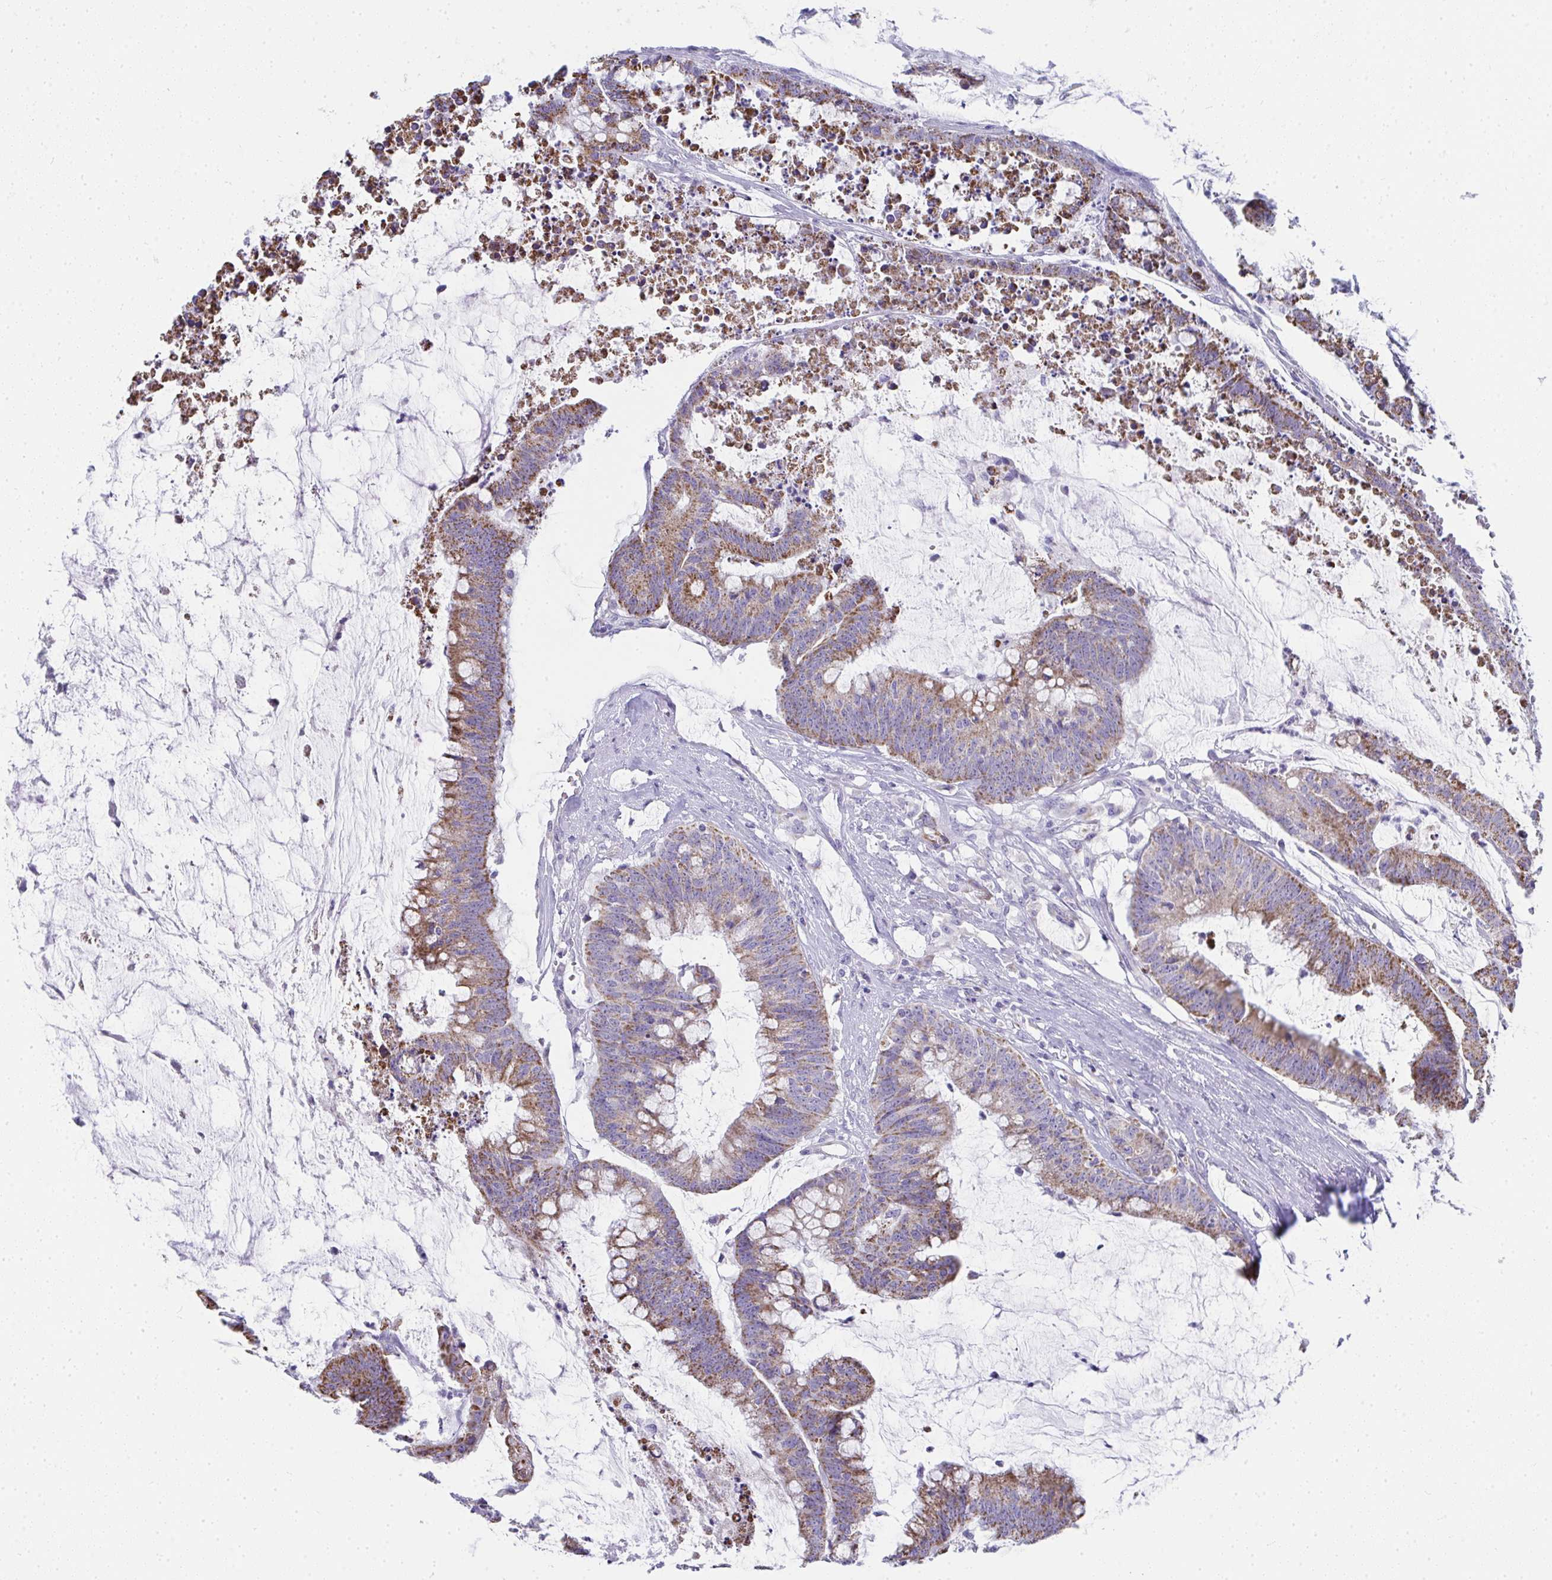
{"staining": {"intensity": "moderate", "quantity": ">75%", "location": "cytoplasmic/membranous"}, "tissue": "colorectal cancer", "cell_type": "Tumor cells", "image_type": "cancer", "snomed": [{"axis": "morphology", "description": "Adenocarcinoma, NOS"}, {"axis": "topography", "description": "Colon"}], "caption": "Immunohistochemical staining of colorectal cancer (adenocarcinoma) shows medium levels of moderate cytoplasmic/membranous protein positivity in approximately >75% of tumor cells. (Stains: DAB (3,3'-diaminobenzidine) in brown, nuclei in blue, Microscopy: brightfield microscopy at high magnification).", "gene": "SLC6A1", "patient": {"sex": "male", "age": 62}}